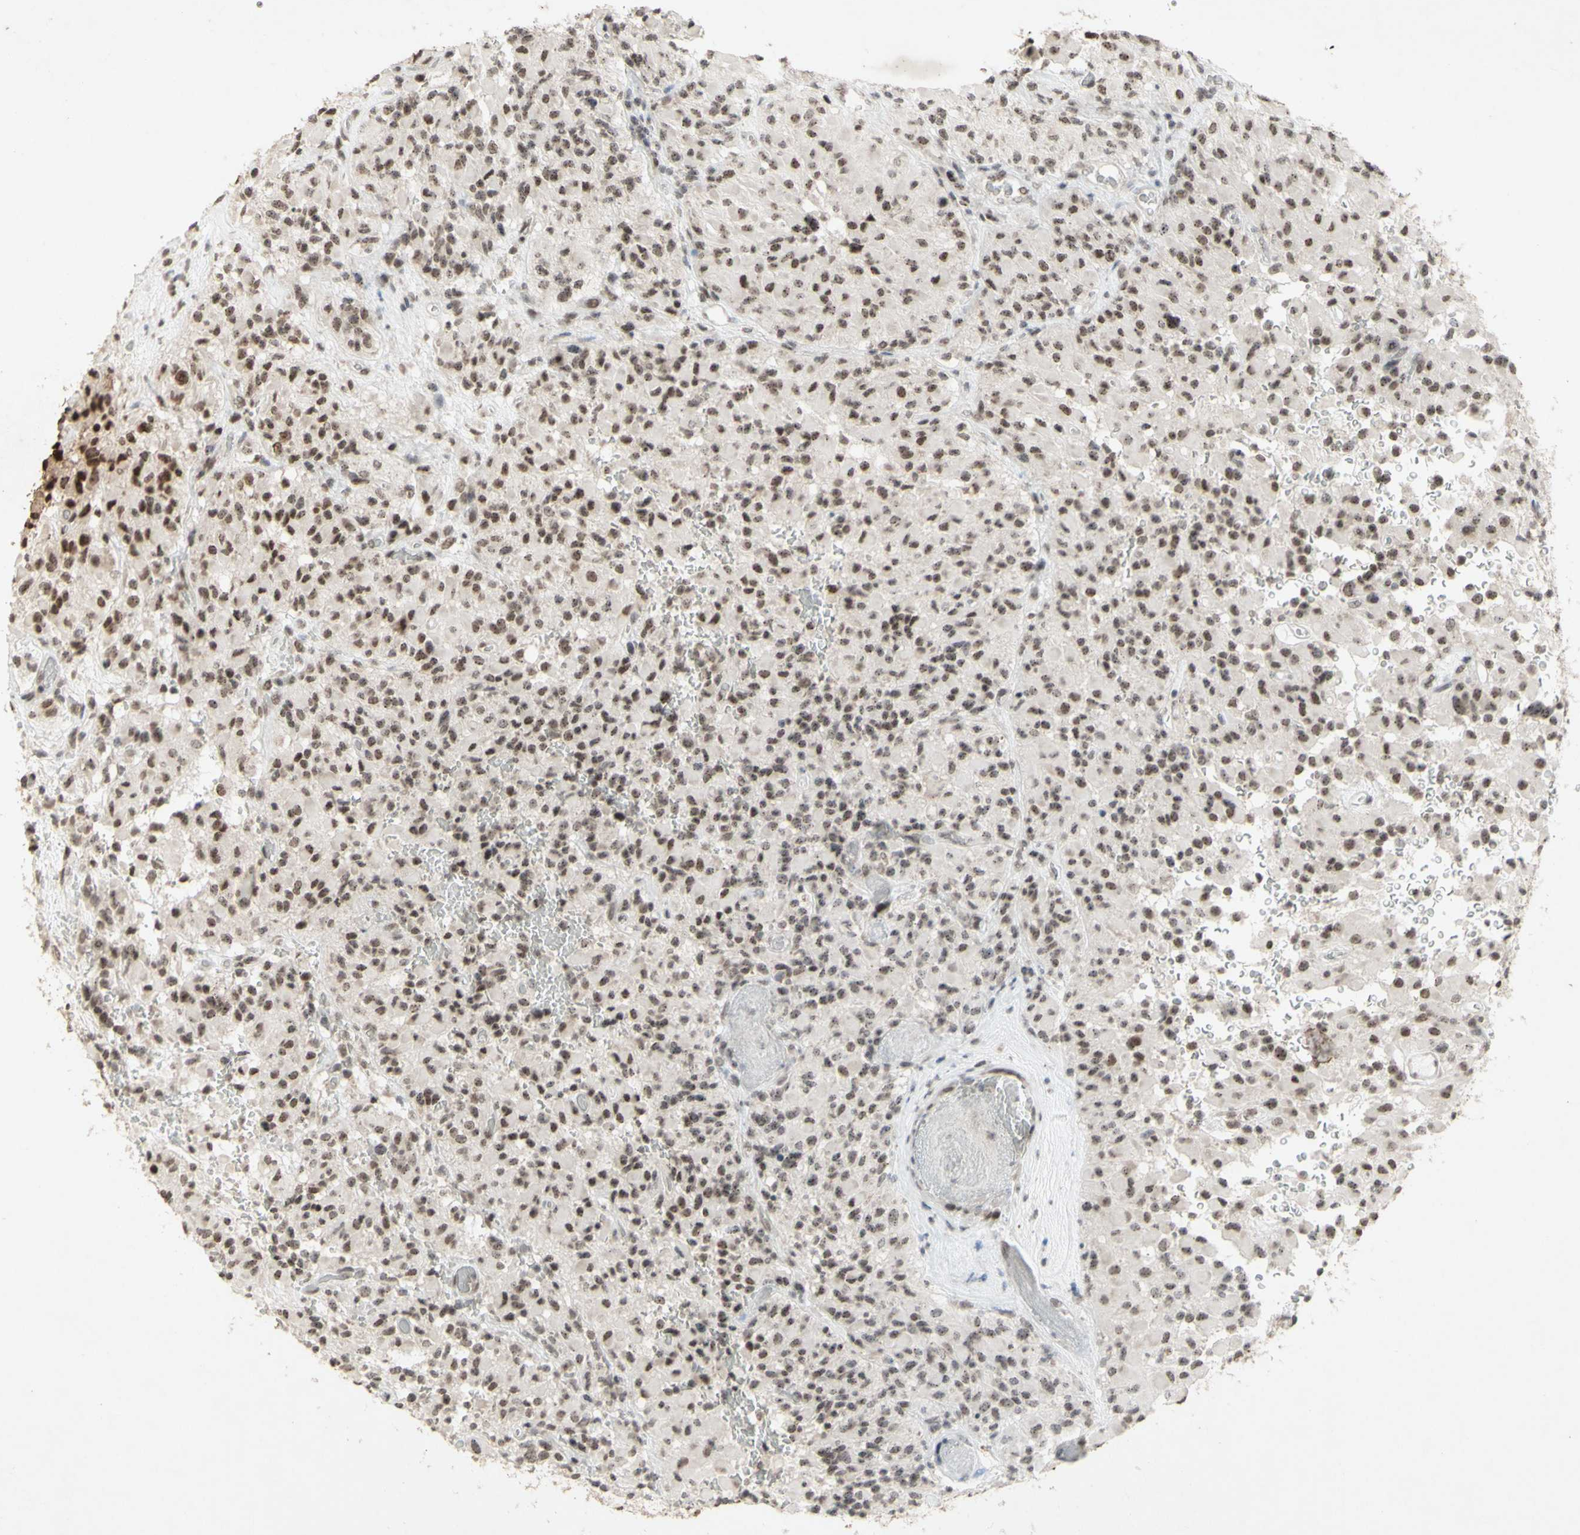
{"staining": {"intensity": "strong", "quantity": "25%-75%", "location": "nuclear"}, "tissue": "glioma", "cell_type": "Tumor cells", "image_type": "cancer", "snomed": [{"axis": "morphology", "description": "Glioma, malignant, High grade"}, {"axis": "topography", "description": "Brain"}], "caption": "High-magnification brightfield microscopy of malignant high-grade glioma stained with DAB (3,3'-diaminobenzidine) (brown) and counterstained with hematoxylin (blue). tumor cells exhibit strong nuclear staining is identified in about25%-75% of cells.", "gene": "CENPB", "patient": {"sex": "male", "age": 71}}